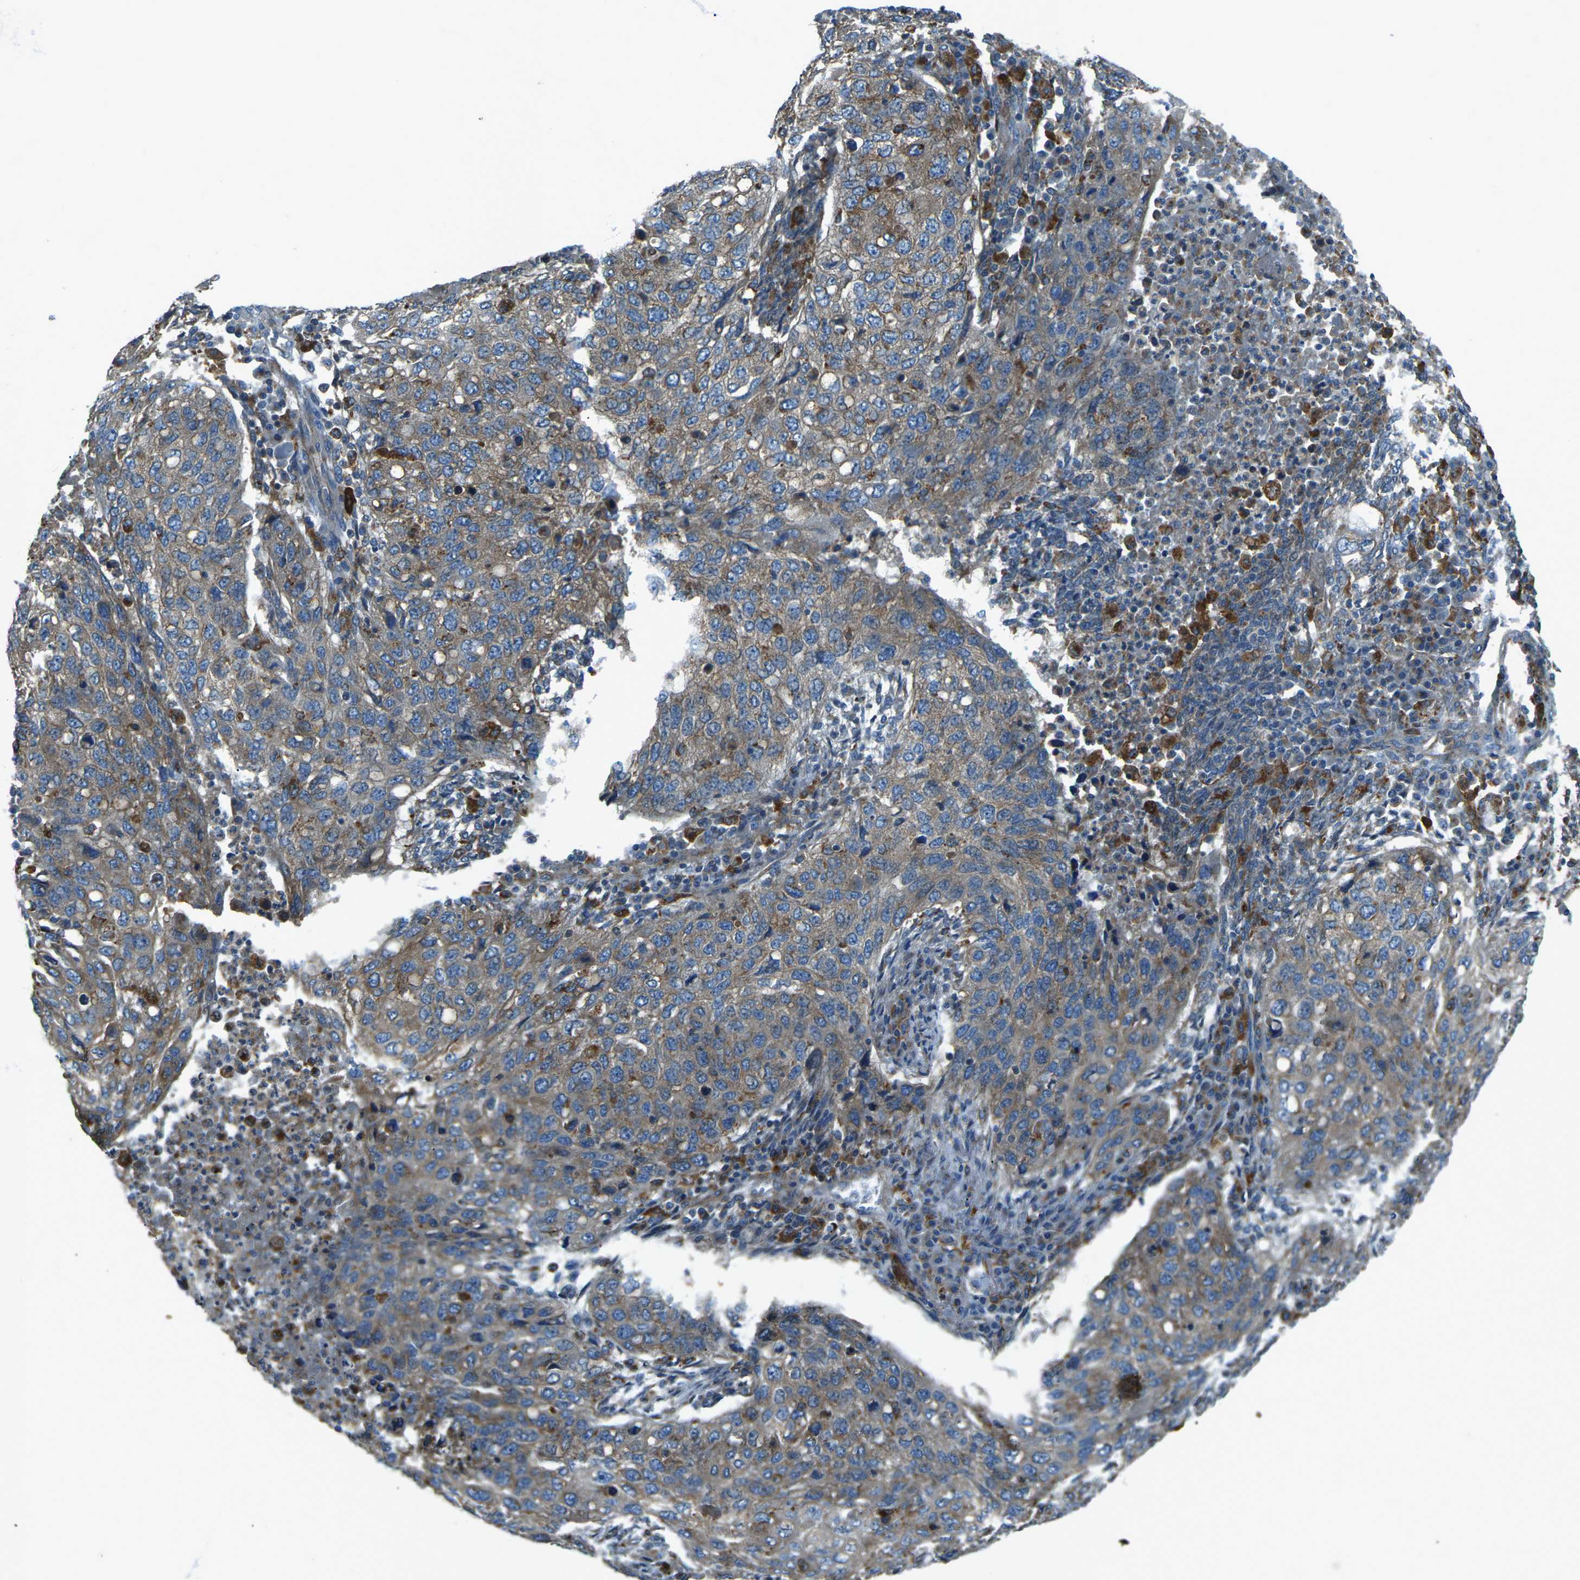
{"staining": {"intensity": "weak", "quantity": ">75%", "location": "cytoplasmic/membranous"}, "tissue": "lung cancer", "cell_type": "Tumor cells", "image_type": "cancer", "snomed": [{"axis": "morphology", "description": "Squamous cell carcinoma, NOS"}, {"axis": "topography", "description": "Lung"}], "caption": "IHC staining of squamous cell carcinoma (lung), which shows low levels of weak cytoplasmic/membranous positivity in about >75% of tumor cells indicating weak cytoplasmic/membranous protein staining. The staining was performed using DAB (brown) for protein detection and nuclei were counterstained in hematoxylin (blue).", "gene": "CDK17", "patient": {"sex": "female", "age": 63}}